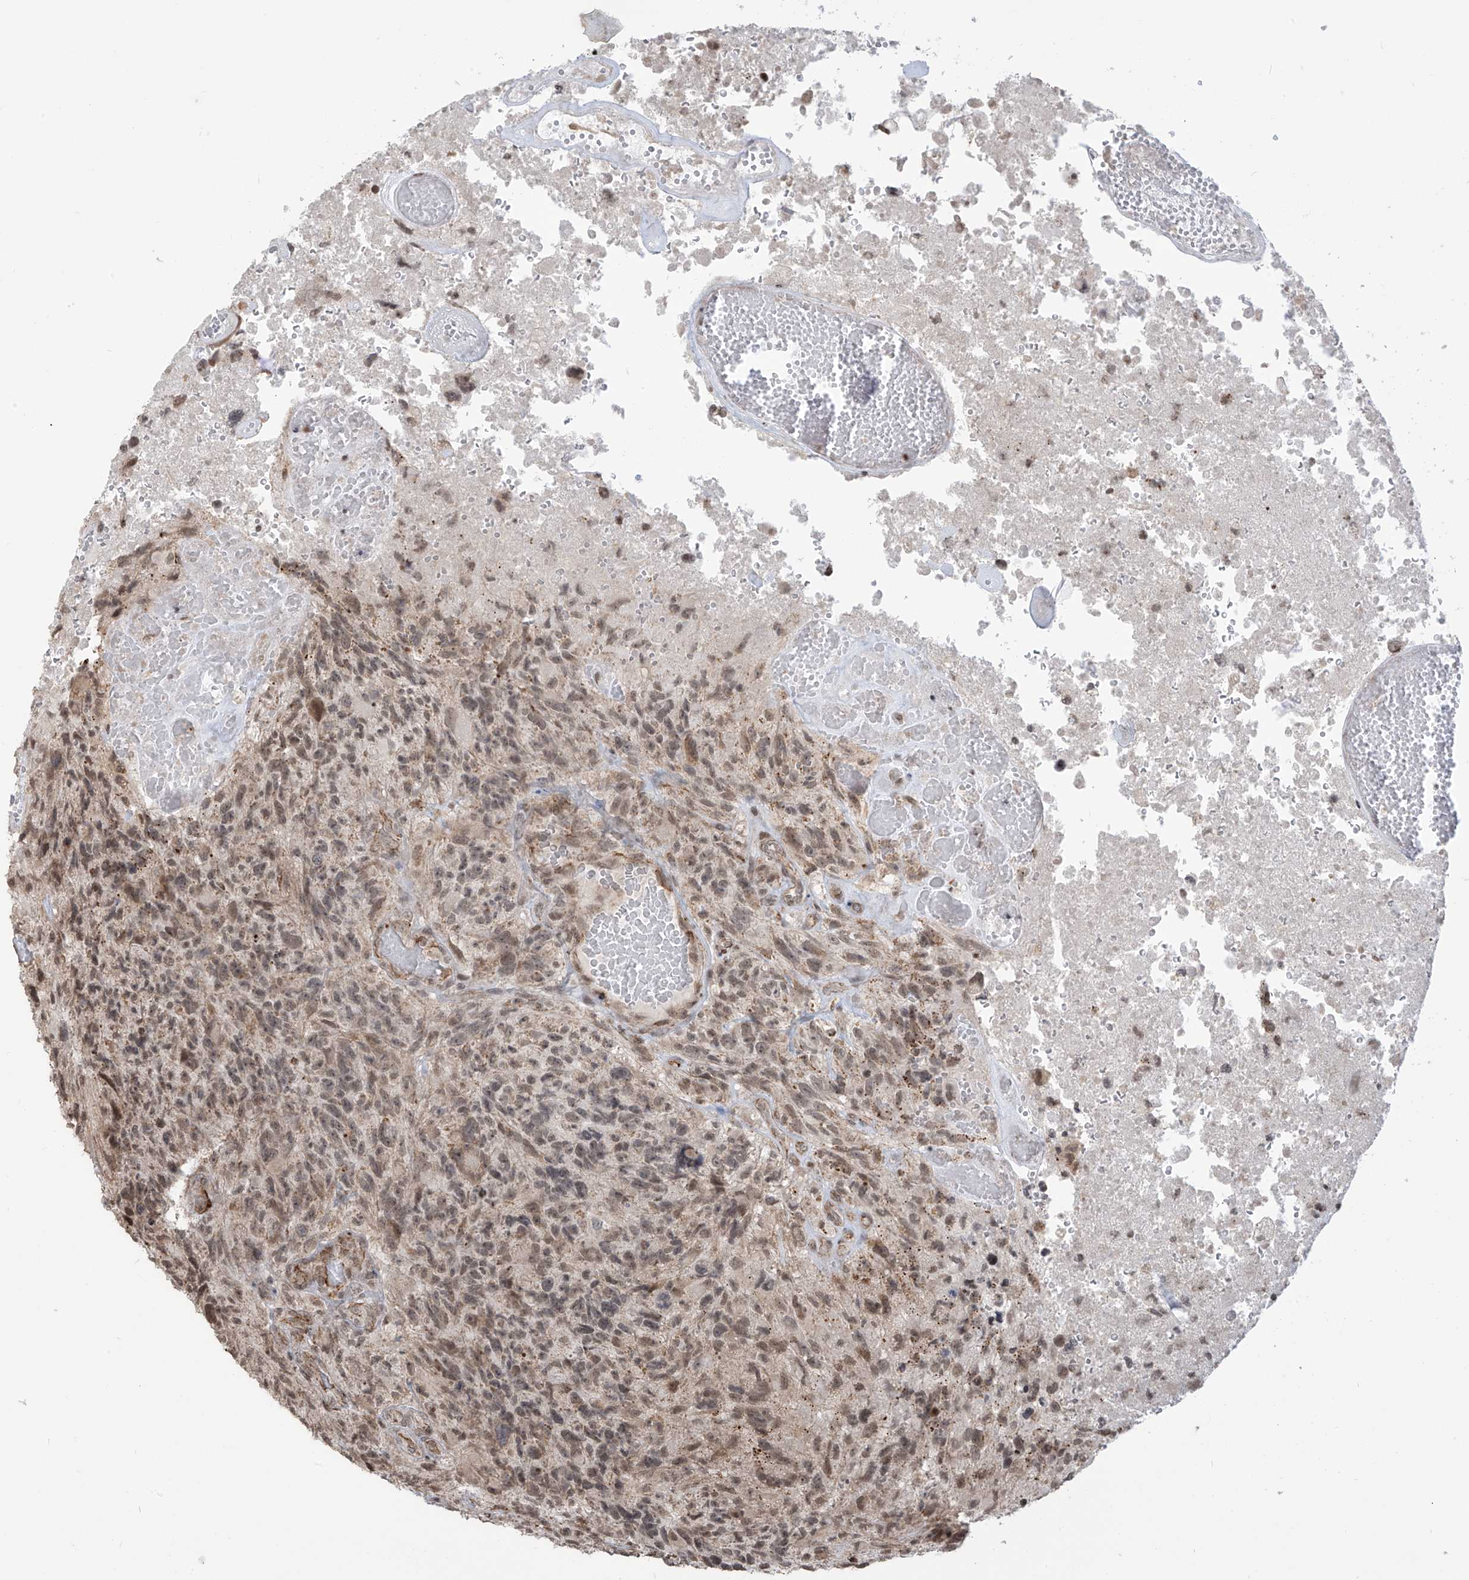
{"staining": {"intensity": "weak", "quantity": "25%-75%", "location": "nuclear"}, "tissue": "glioma", "cell_type": "Tumor cells", "image_type": "cancer", "snomed": [{"axis": "morphology", "description": "Glioma, malignant, High grade"}, {"axis": "topography", "description": "Brain"}], "caption": "Tumor cells reveal low levels of weak nuclear expression in about 25%-75% of cells in human malignant glioma (high-grade).", "gene": "METAP1D", "patient": {"sex": "male", "age": 69}}